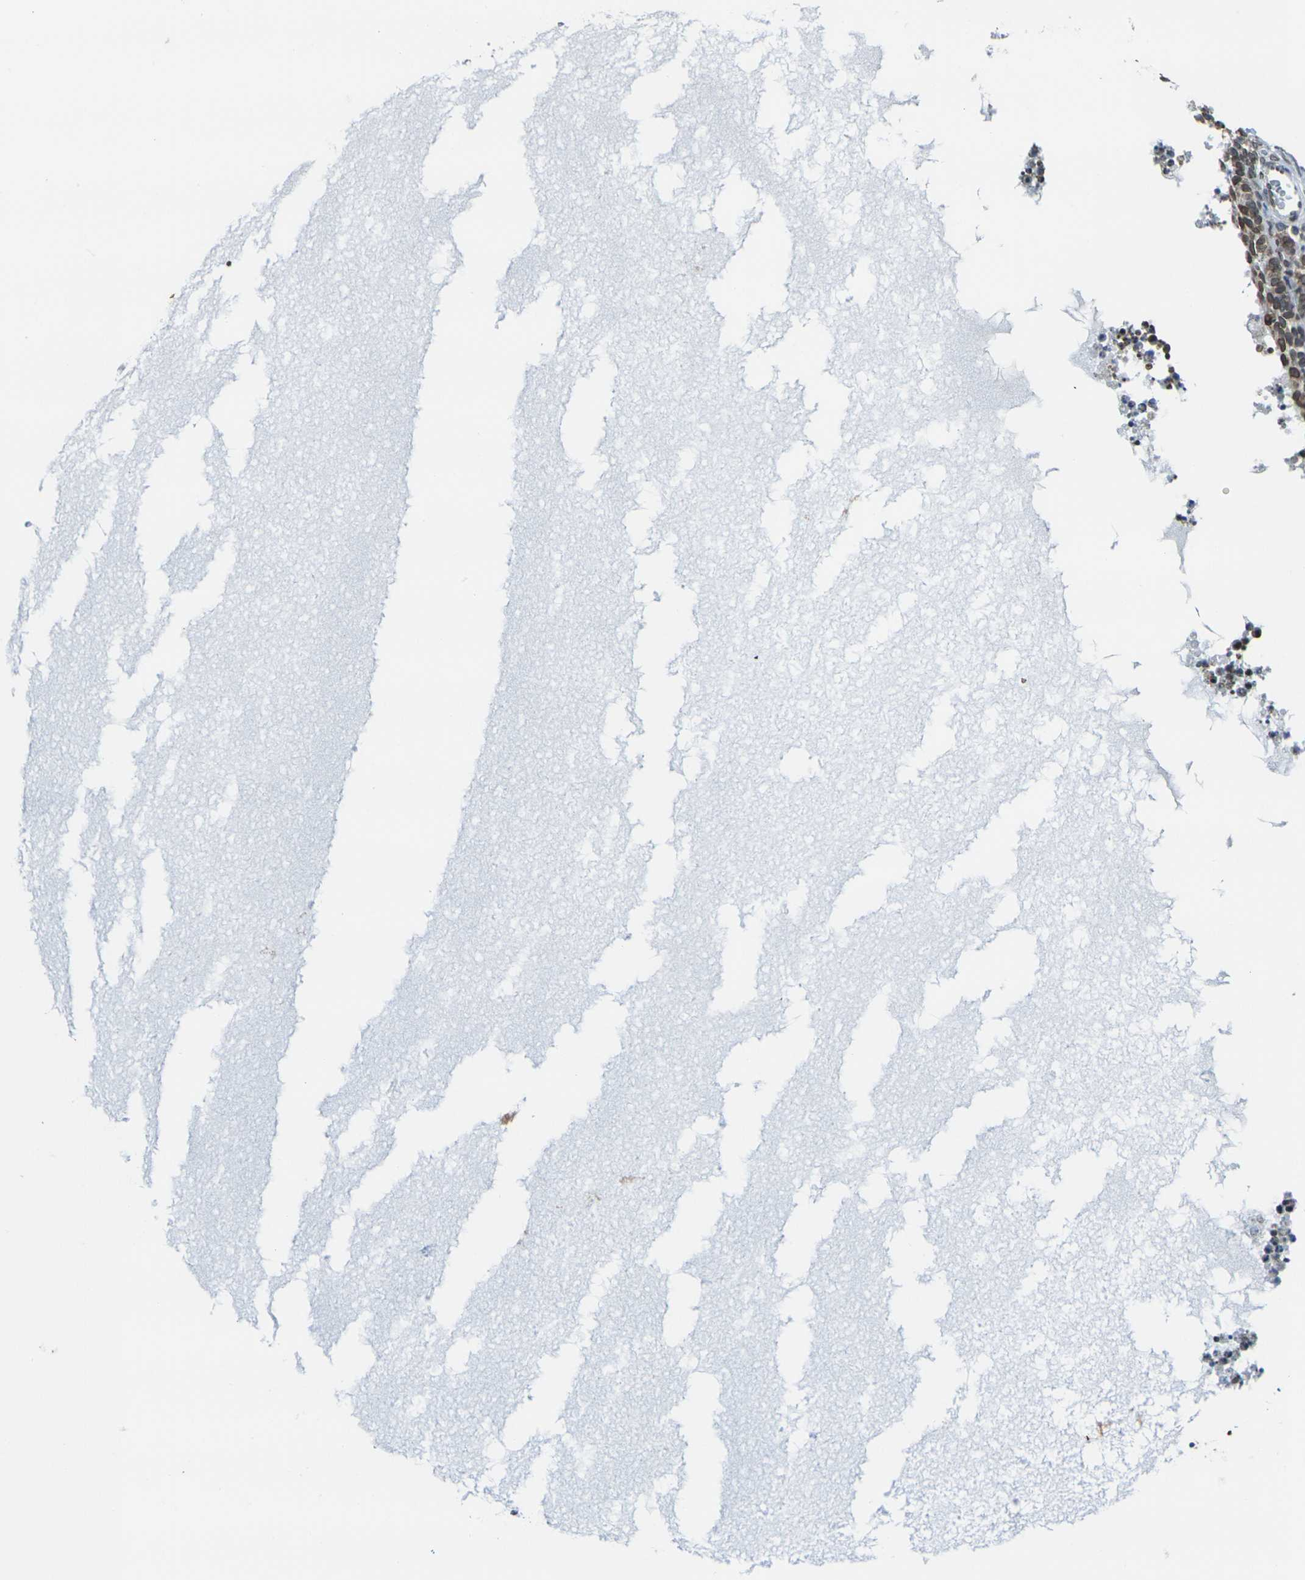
{"staining": {"intensity": "moderate", "quantity": ">75%", "location": "cytoplasmic/membranous,nuclear"}, "tissue": "ovary", "cell_type": "Ovarian stroma cells", "image_type": "normal", "snomed": [{"axis": "morphology", "description": "Normal tissue, NOS"}, {"axis": "topography", "description": "Ovary"}], "caption": "The histopathology image exhibits immunohistochemical staining of benign ovary. There is moderate cytoplasmic/membranous,nuclear staining is present in approximately >75% of ovarian stroma cells.", "gene": "BRDT", "patient": {"sex": "female", "age": 35}}